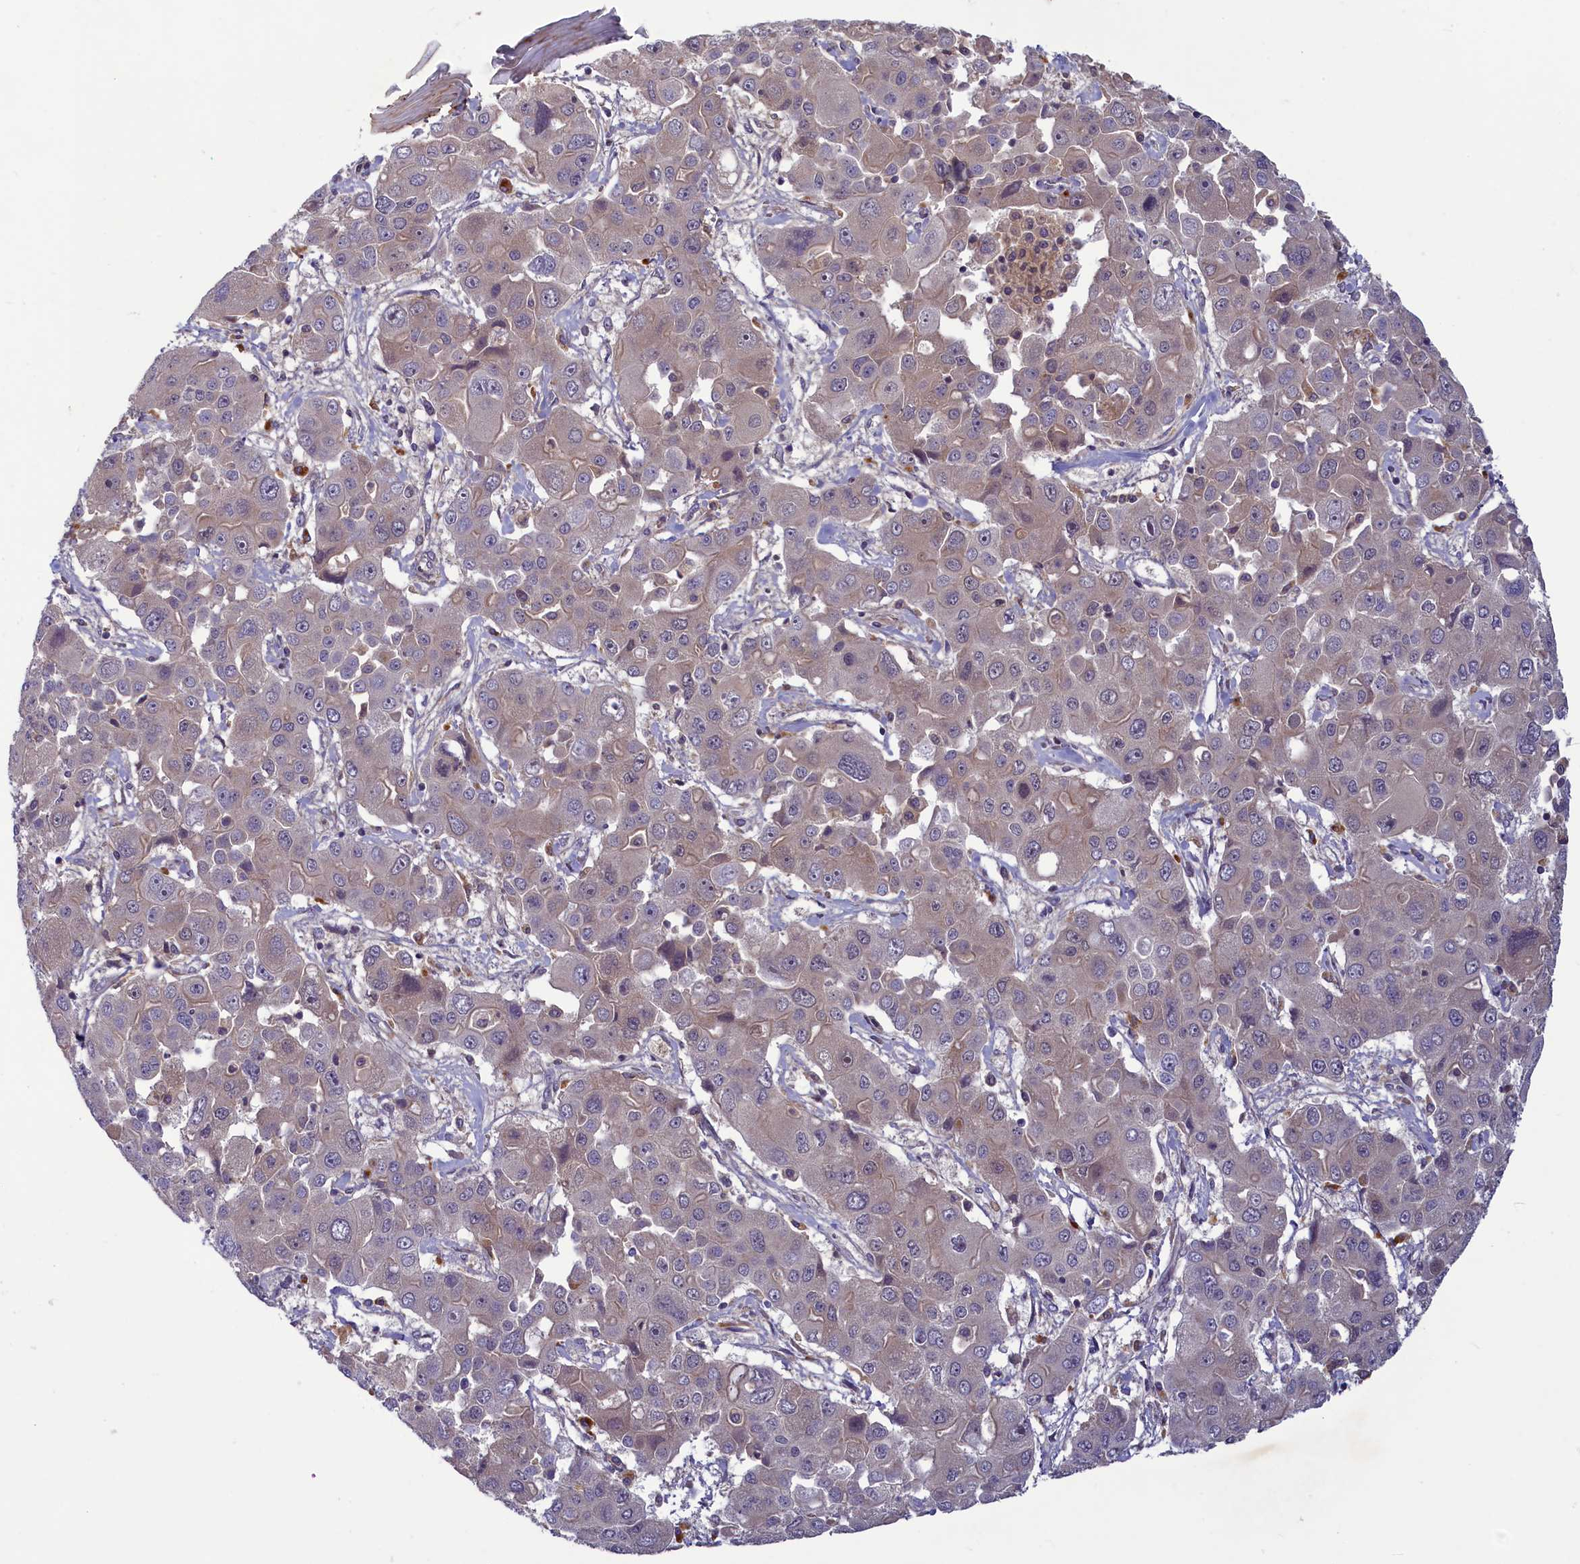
{"staining": {"intensity": "weak", "quantity": "<25%", "location": "cytoplasmic/membranous"}, "tissue": "liver cancer", "cell_type": "Tumor cells", "image_type": "cancer", "snomed": [{"axis": "morphology", "description": "Cholangiocarcinoma"}, {"axis": "topography", "description": "Liver"}], "caption": "An immunohistochemistry histopathology image of liver cancer (cholangiocarcinoma) is shown. There is no staining in tumor cells of liver cancer (cholangiocarcinoma).", "gene": "NUBP1", "patient": {"sex": "male", "age": 67}}